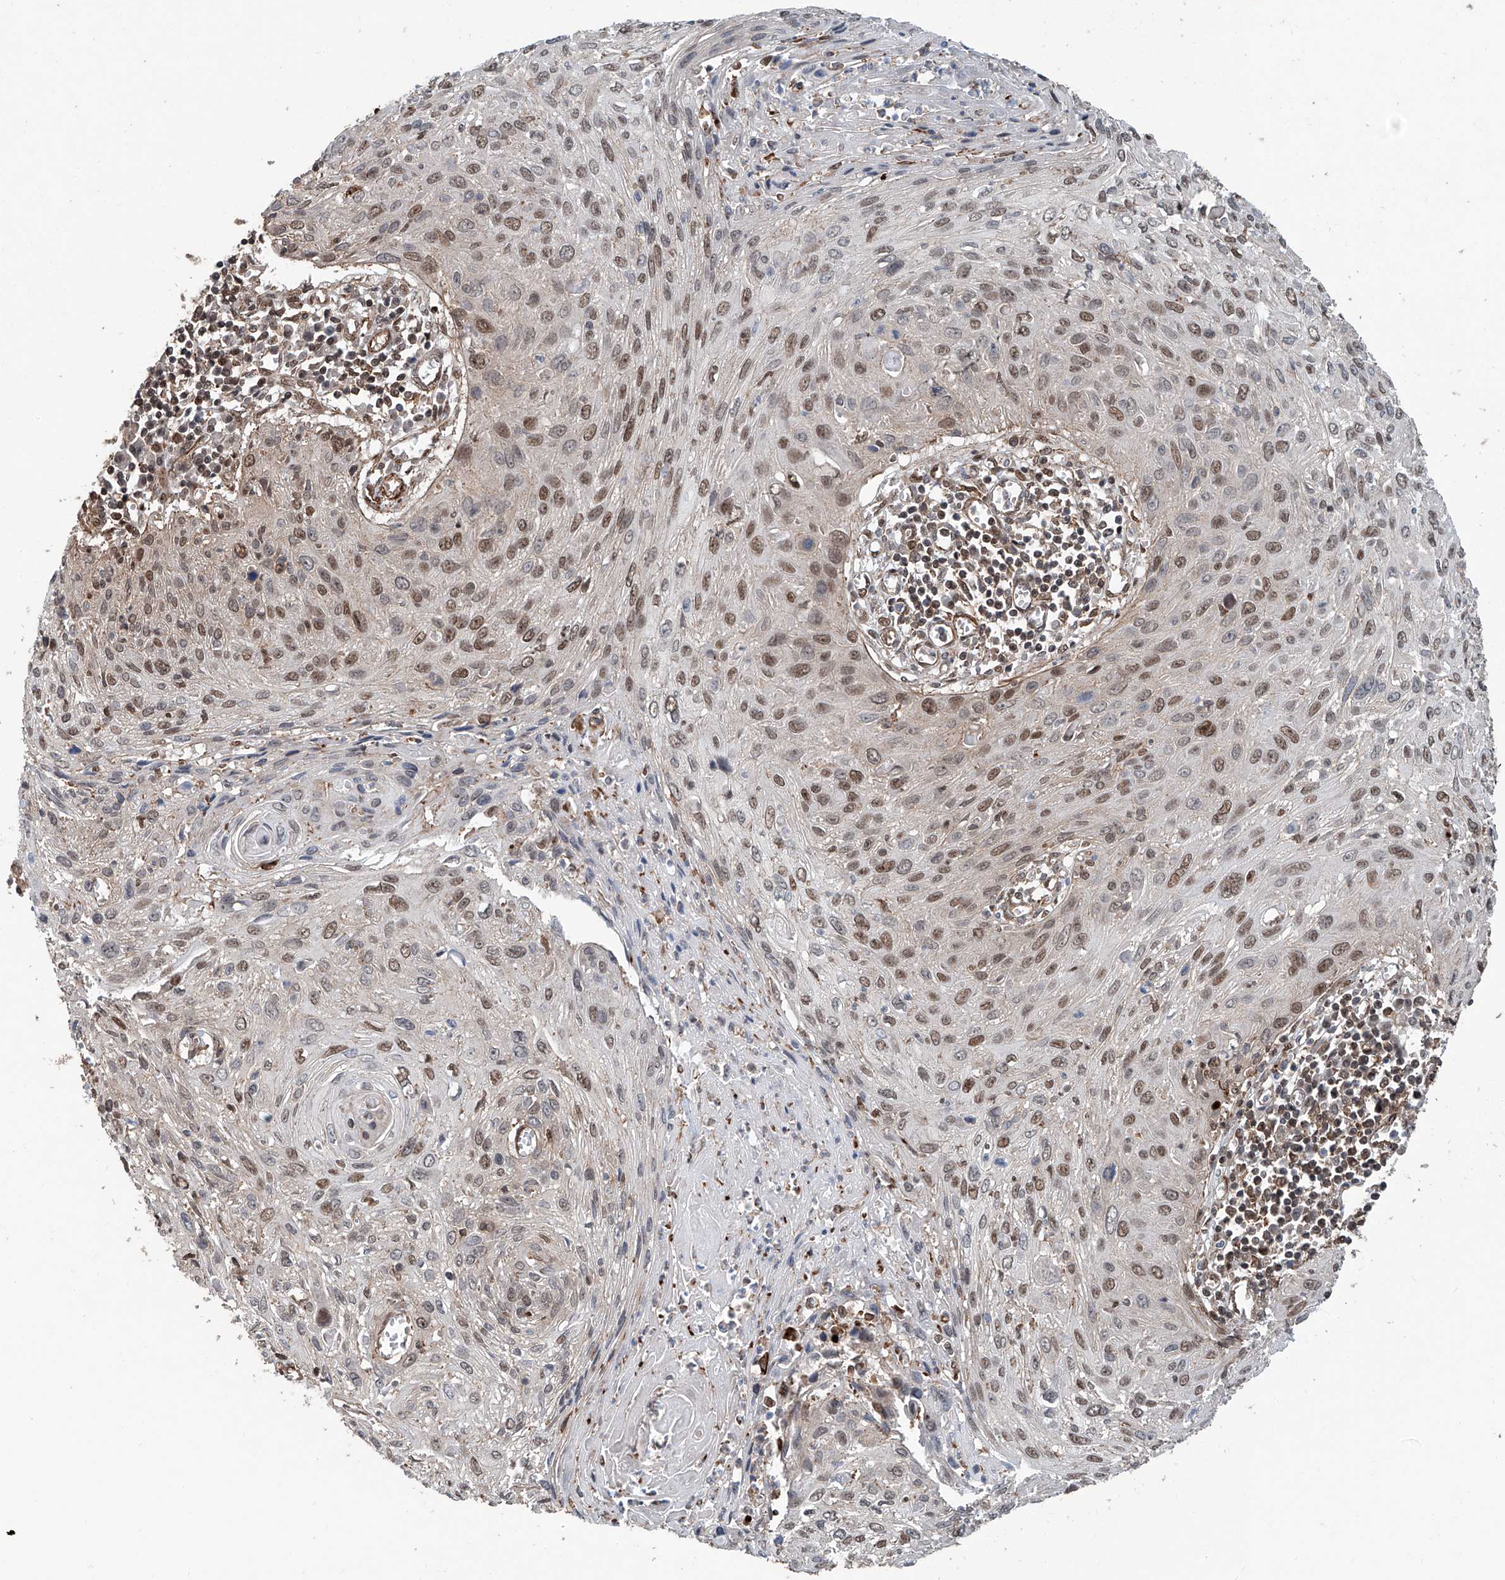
{"staining": {"intensity": "moderate", "quantity": ">75%", "location": "nuclear"}, "tissue": "cervical cancer", "cell_type": "Tumor cells", "image_type": "cancer", "snomed": [{"axis": "morphology", "description": "Squamous cell carcinoma, NOS"}, {"axis": "topography", "description": "Cervix"}], "caption": "This histopathology image demonstrates immunohistochemistry (IHC) staining of cervical squamous cell carcinoma, with medium moderate nuclear positivity in approximately >75% of tumor cells.", "gene": "SDE2", "patient": {"sex": "female", "age": 51}}